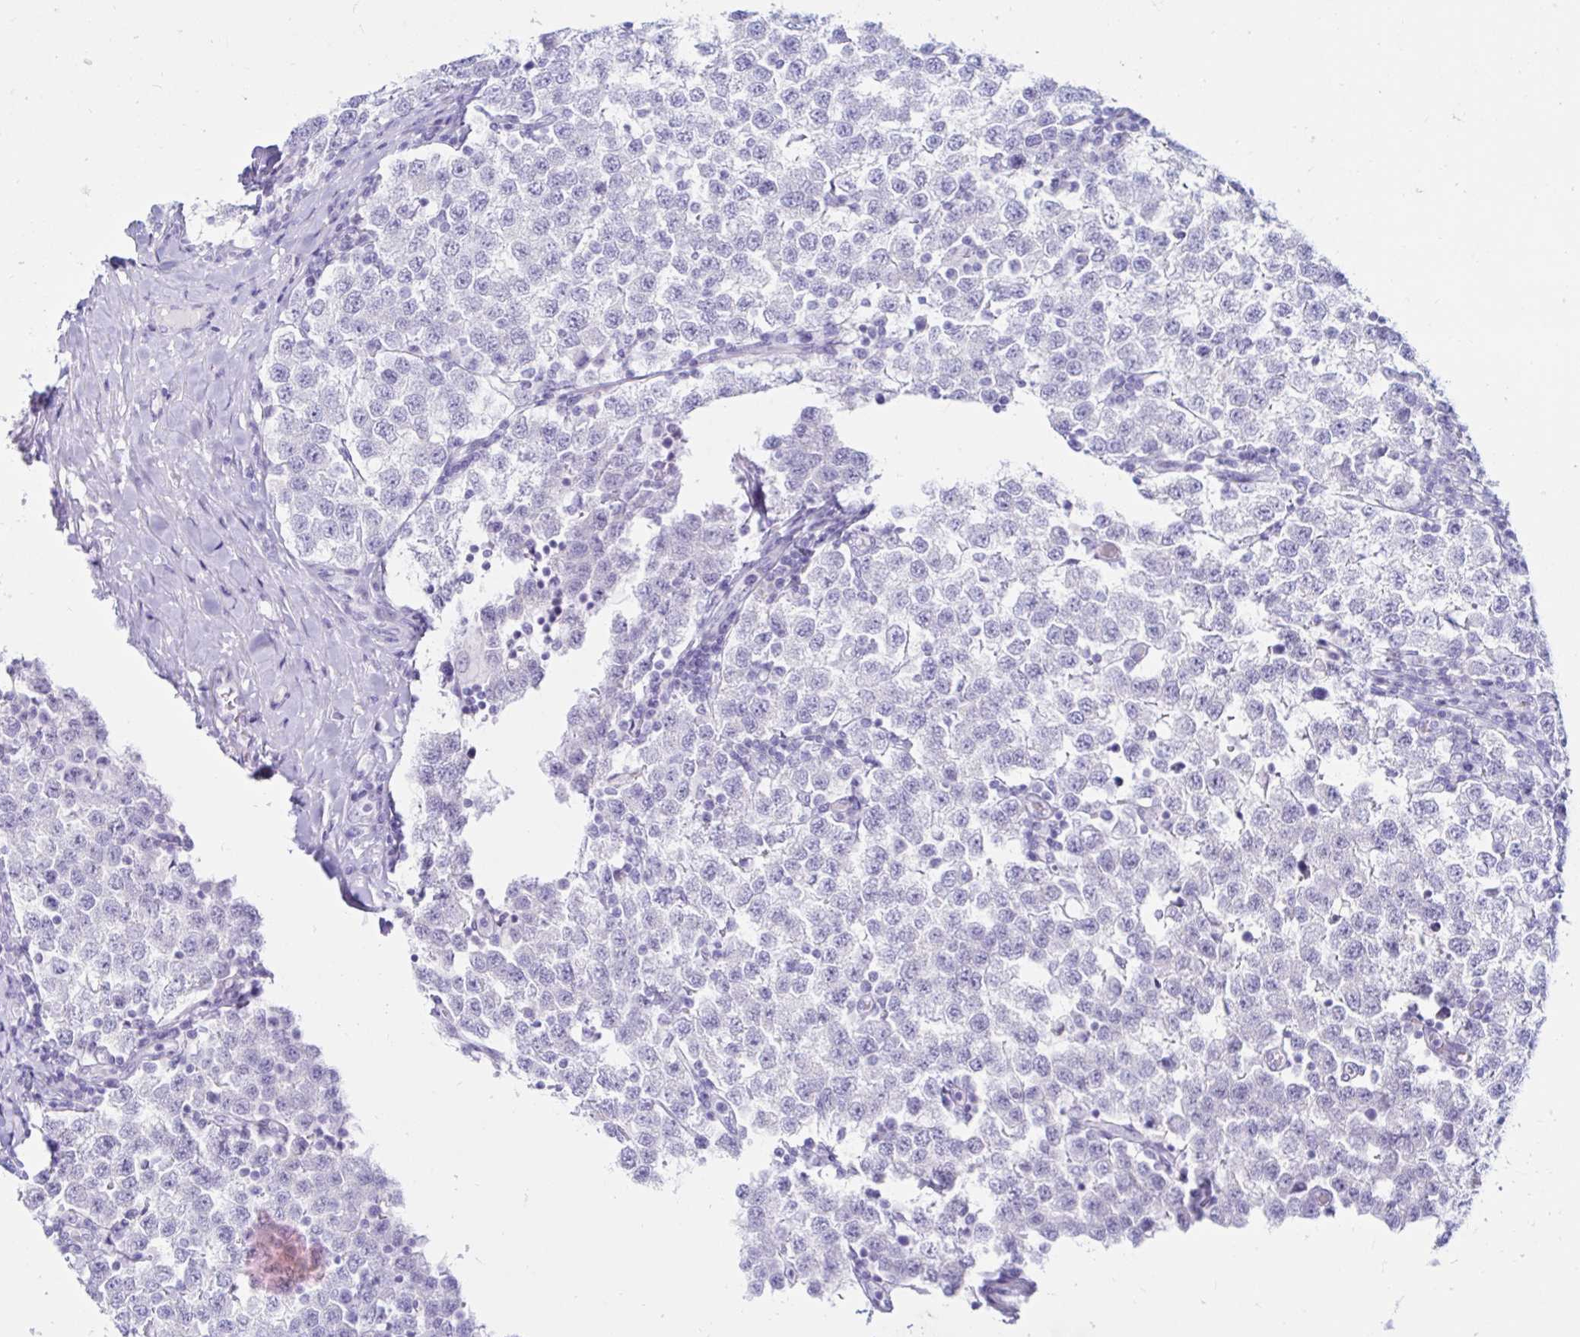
{"staining": {"intensity": "negative", "quantity": "none", "location": "none"}, "tissue": "testis cancer", "cell_type": "Tumor cells", "image_type": "cancer", "snomed": [{"axis": "morphology", "description": "Seminoma, NOS"}, {"axis": "topography", "description": "Testis"}], "caption": "Tumor cells are negative for protein expression in human testis cancer.", "gene": "BEST1", "patient": {"sex": "male", "age": 34}}